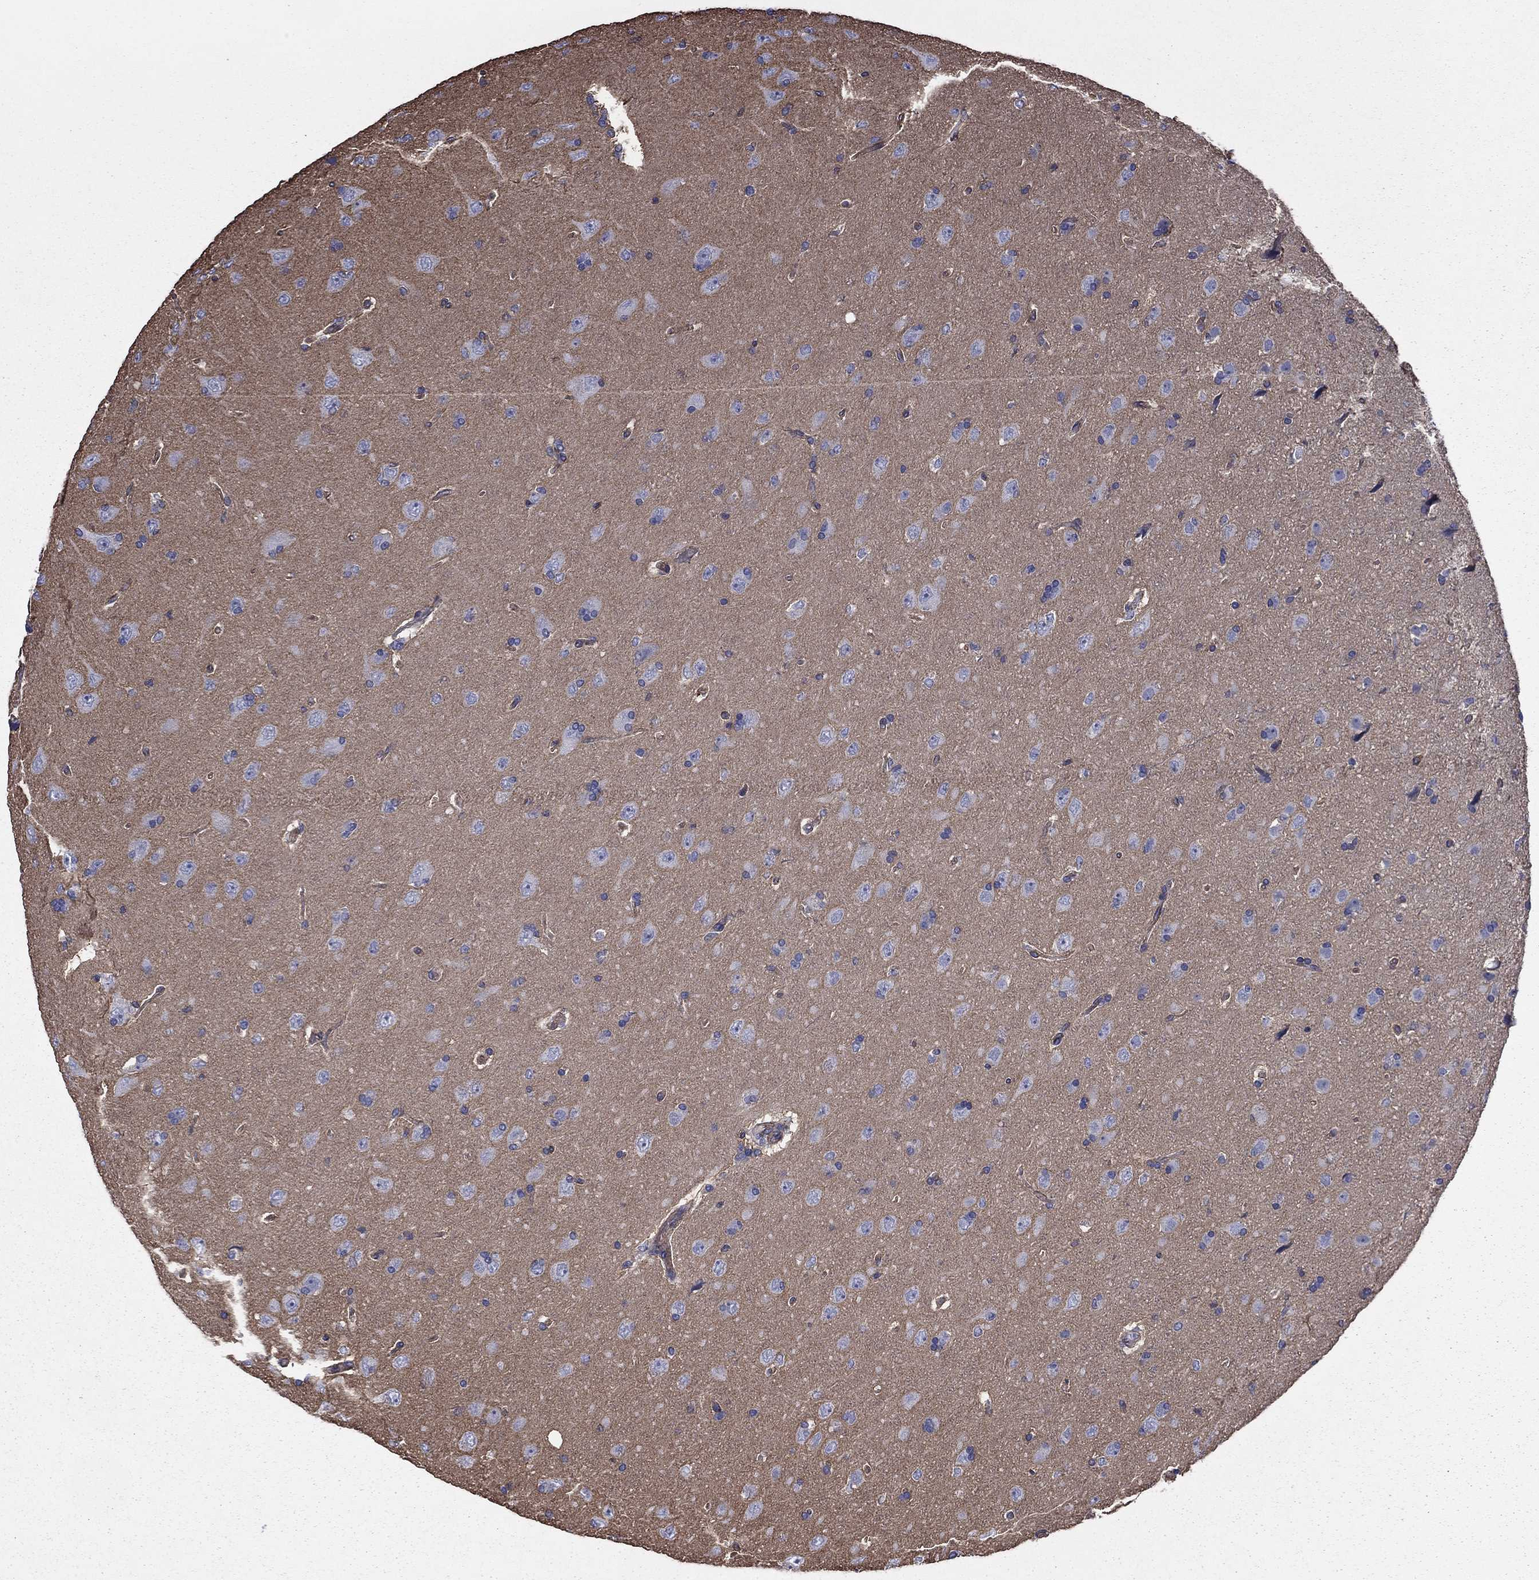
{"staining": {"intensity": "negative", "quantity": "none", "location": "none"}, "tissue": "glioma", "cell_type": "Tumor cells", "image_type": "cancer", "snomed": [{"axis": "morphology", "description": "Glioma, malignant, NOS"}, {"axis": "topography", "description": "Cerebral cortex"}], "caption": "DAB (3,3'-diaminobenzidine) immunohistochemical staining of human glioma (malignant) reveals no significant staining in tumor cells.", "gene": "TCHH", "patient": {"sex": "male", "age": 58}}